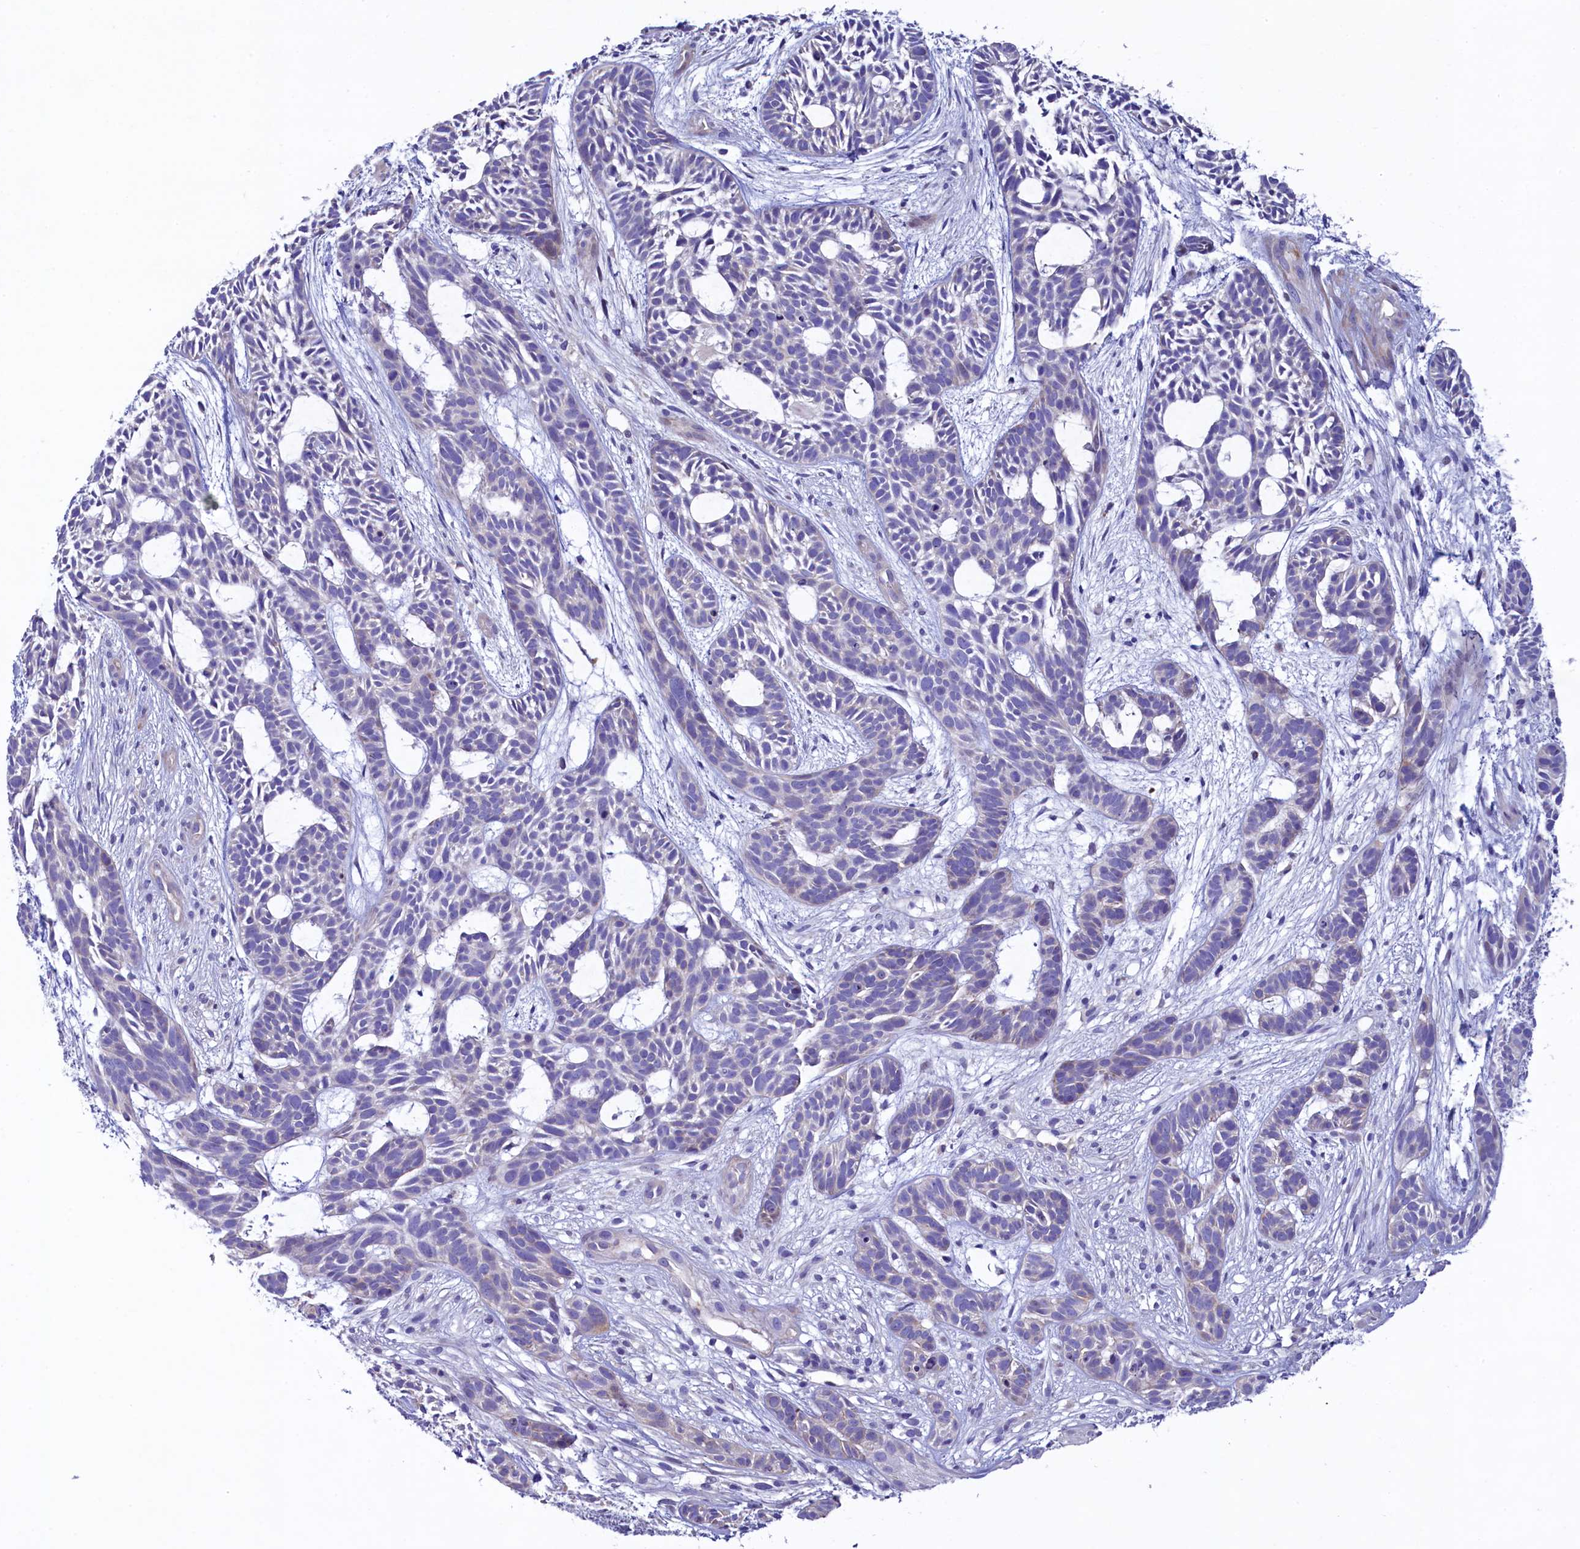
{"staining": {"intensity": "negative", "quantity": "none", "location": "none"}, "tissue": "skin cancer", "cell_type": "Tumor cells", "image_type": "cancer", "snomed": [{"axis": "morphology", "description": "Basal cell carcinoma"}, {"axis": "topography", "description": "Skin"}], "caption": "Photomicrograph shows no significant protein positivity in tumor cells of basal cell carcinoma (skin).", "gene": "KRBOX5", "patient": {"sex": "male", "age": 89}}